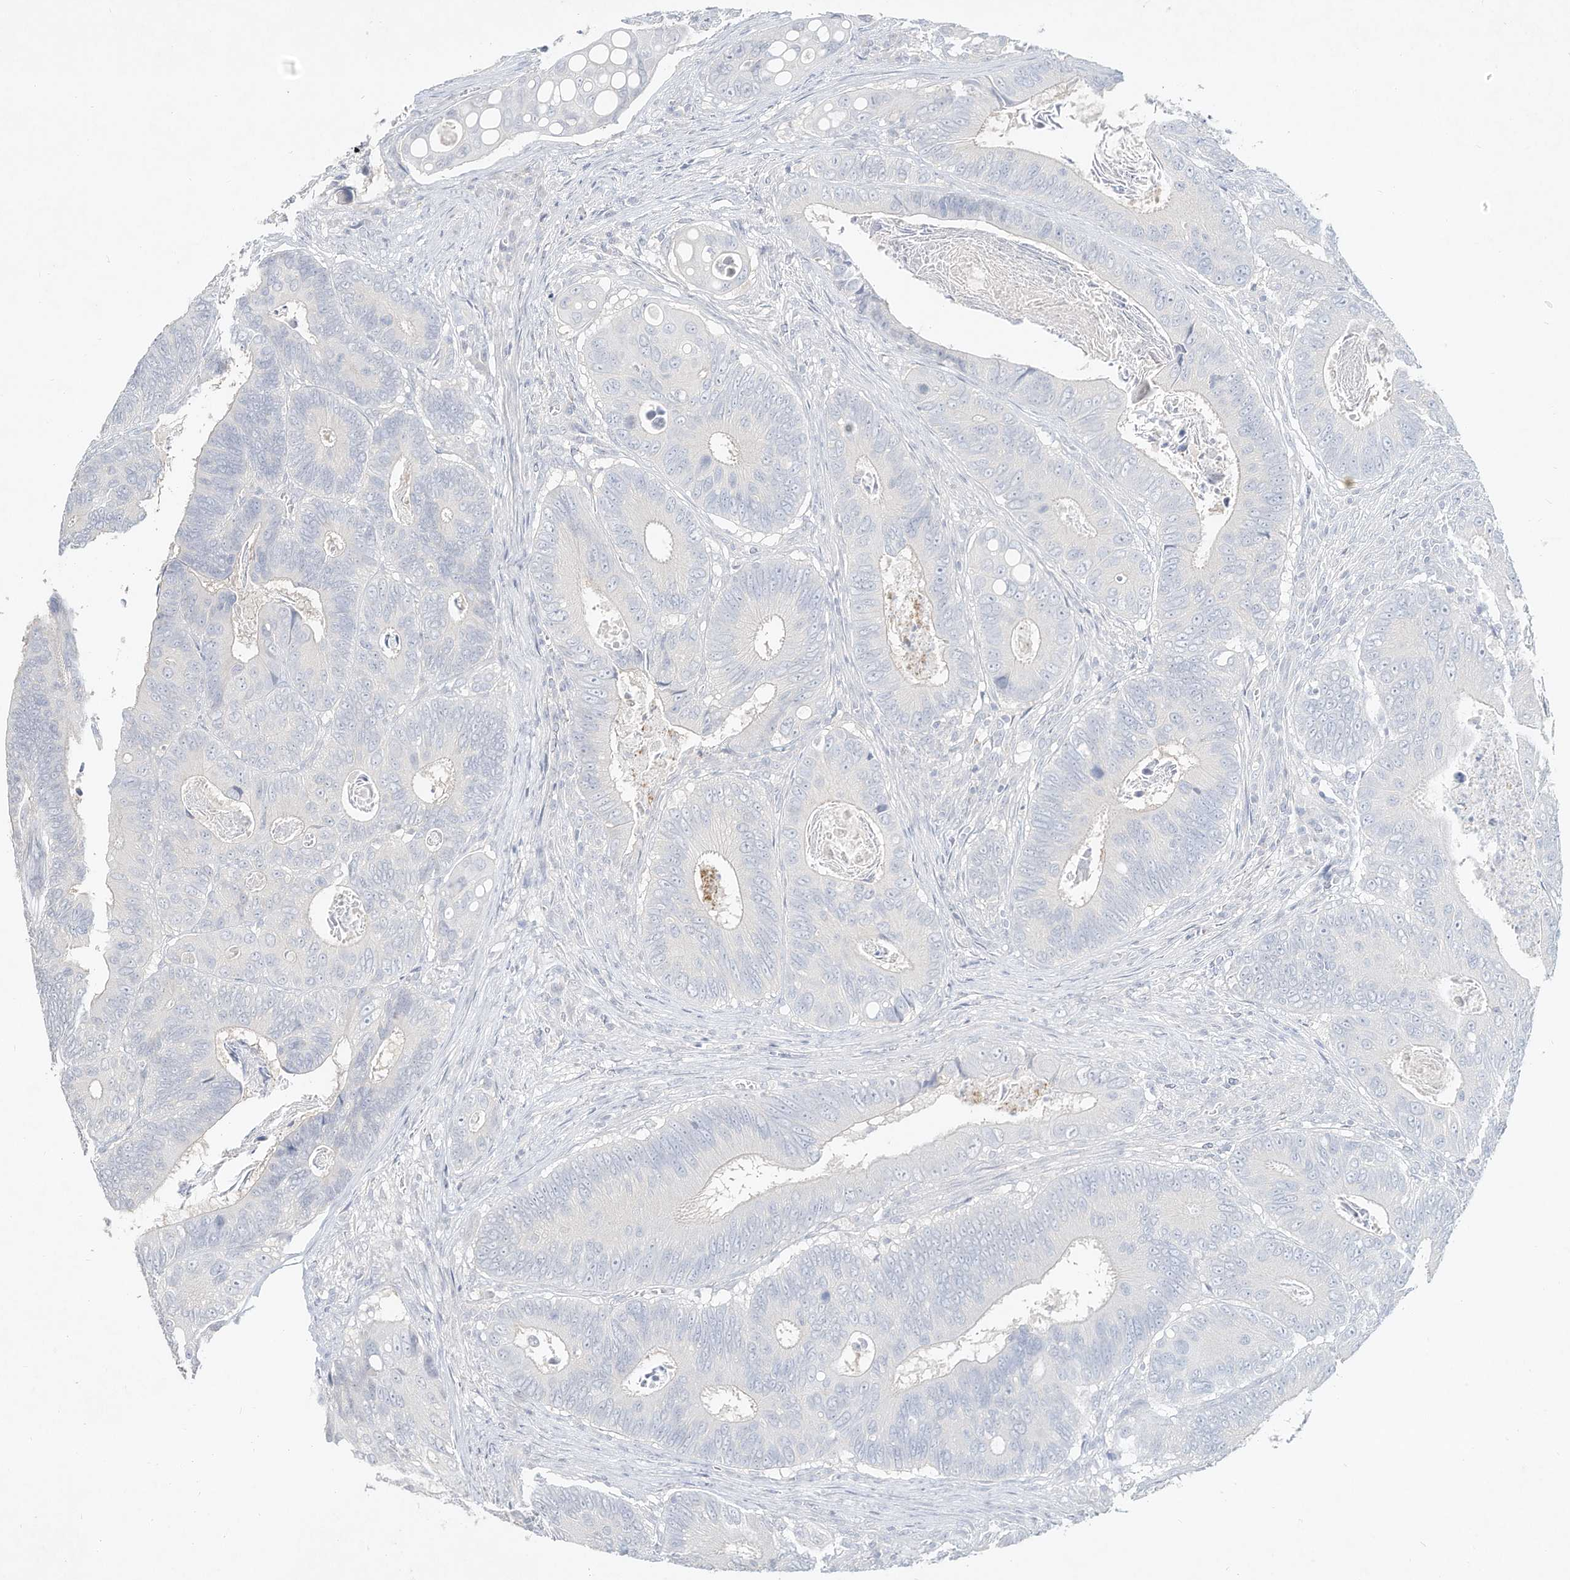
{"staining": {"intensity": "negative", "quantity": "none", "location": "none"}, "tissue": "colorectal cancer", "cell_type": "Tumor cells", "image_type": "cancer", "snomed": [{"axis": "morphology", "description": "Inflammation, NOS"}, {"axis": "morphology", "description": "Adenocarcinoma, NOS"}, {"axis": "topography", "description": "Colon"}], "caption": "DAB (3,3'-diaminobenzidine) immunohistochemical staining of colorectal cancer shows no significant staining in tumor cells.", "gene": "DYNC1I2", "patient": {"sex": "male", "age": 72}}